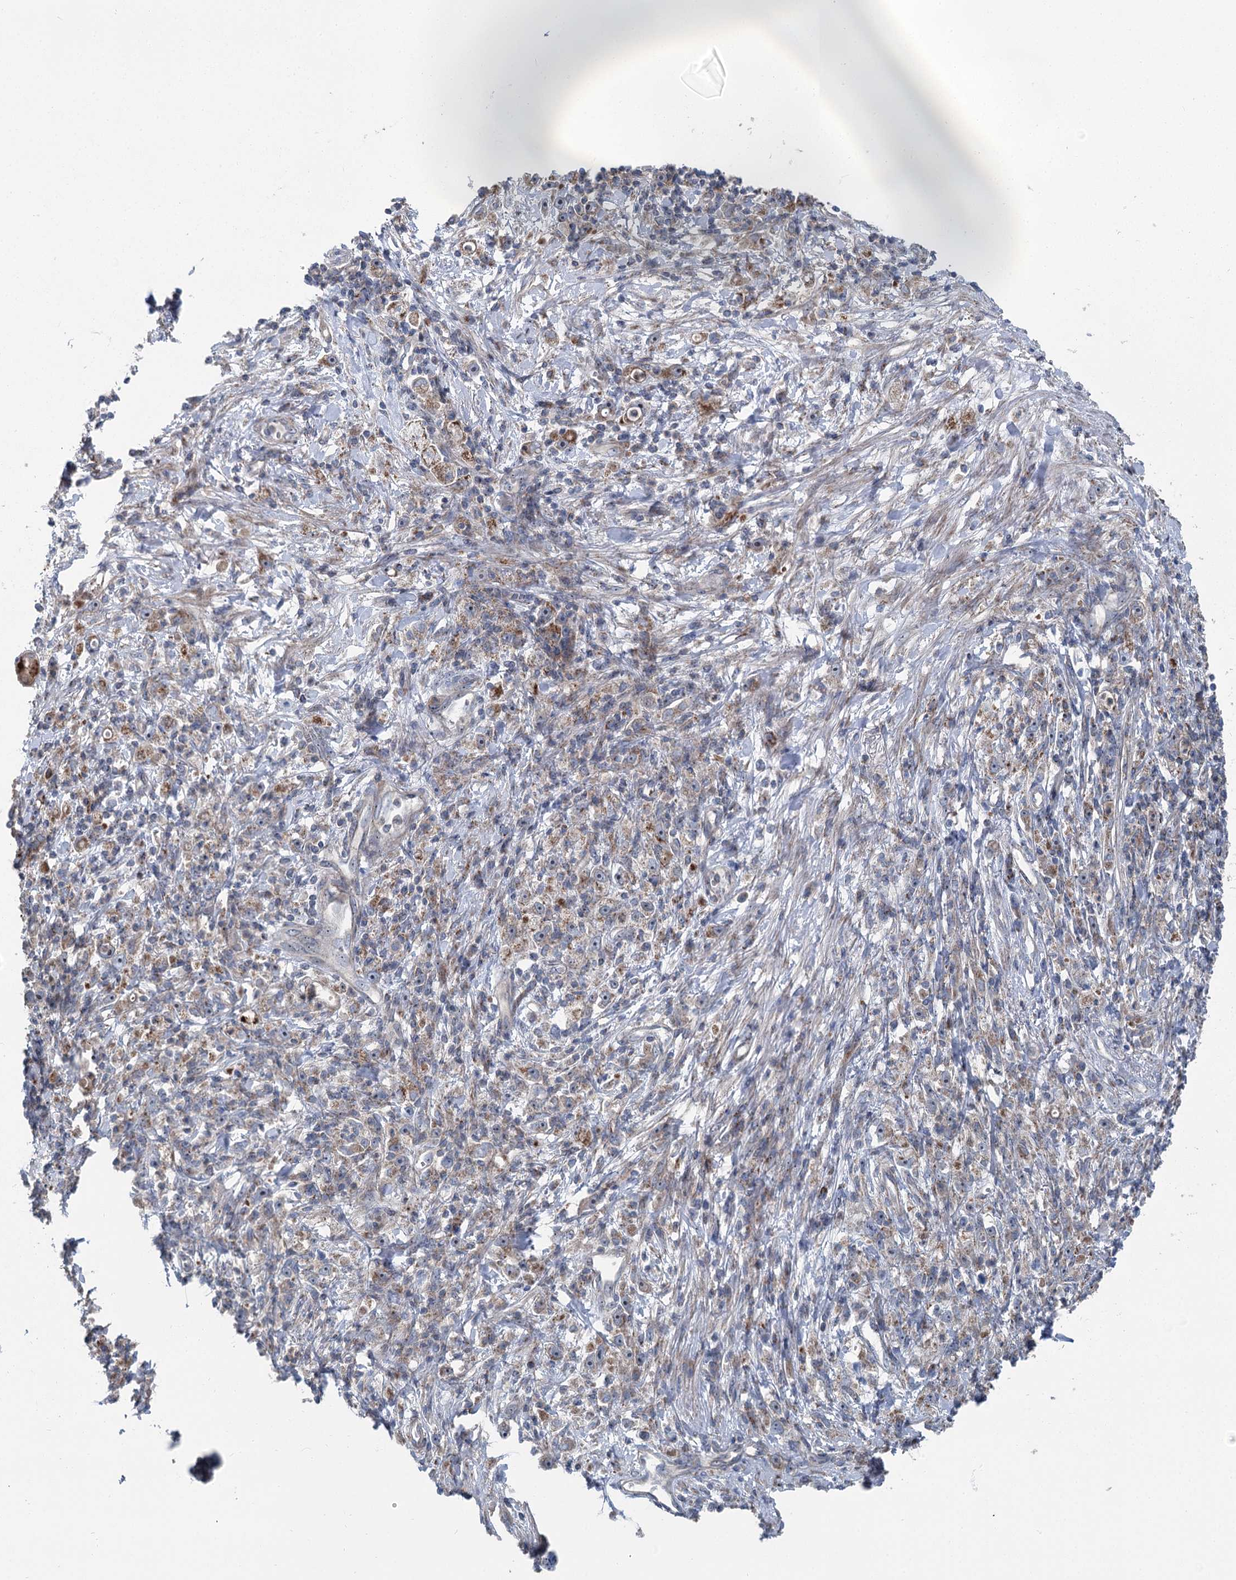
{"staining": {"intensity": "weak", "quantity": ">75%", "location": "cytoplasmic/membranous"}, "tissue": "stomach cancer", "cell_type": "Tumor cells", "image_type": "cancer", "snomed": [{"axis": "morphology", "description": "Adenocarcinoma, NOS"}, {"axis": "topography", "description": "Stomach"}], "caption": "Immunohistochemical staining of stomach cancer displays low levels of weak cytoplasmic/membranous protein positivity in about >75% of tumor cells. Using DAB (brown) and hematoxylin (blue) stains, captured at high magnification using brightfield microscopy.", "gene": "MARK2", "patient": {"sex": "female", "age": 59}}